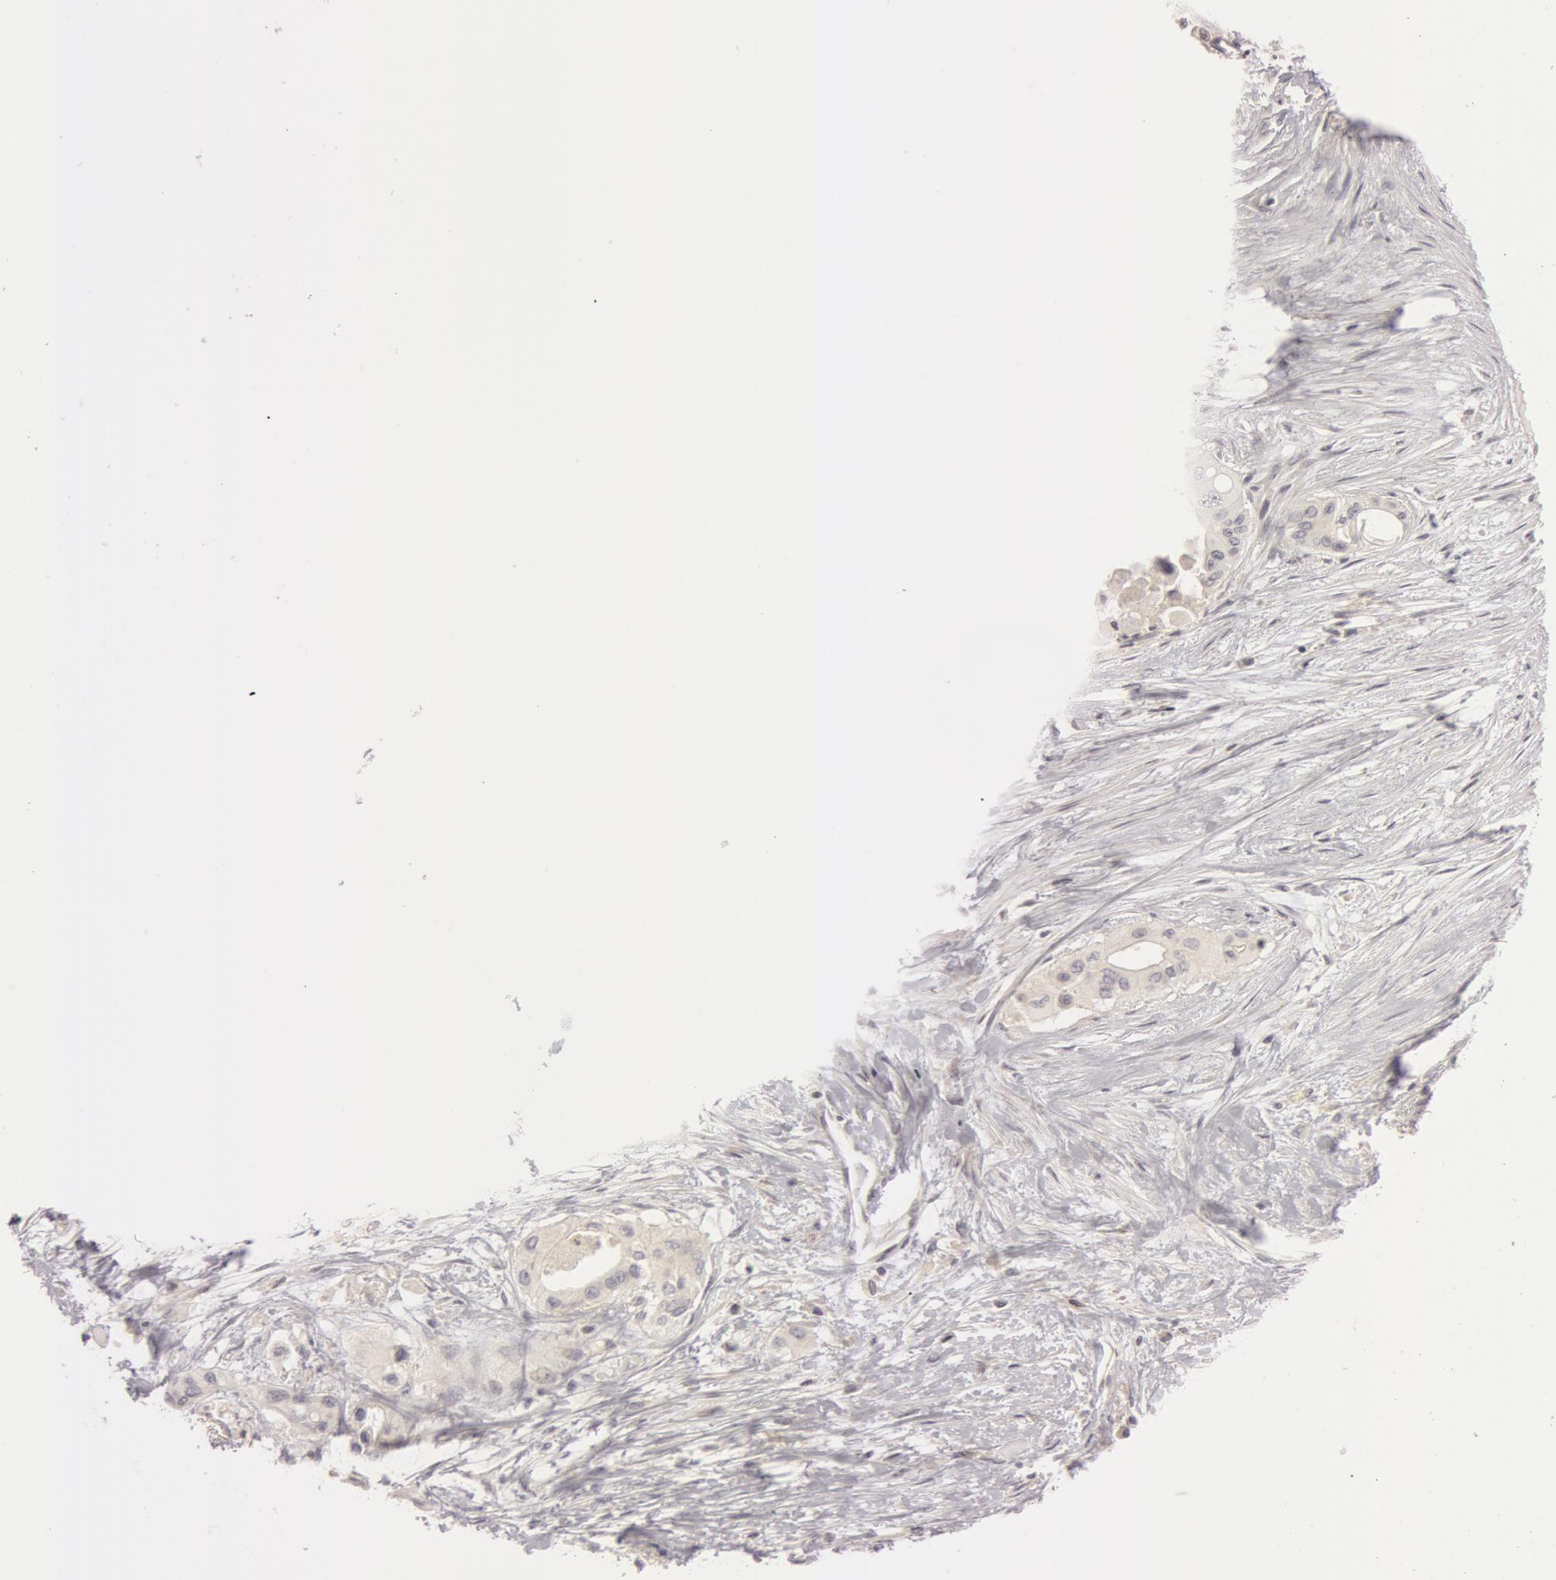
{"staining": {"intensity": "weak", "quantity": "<25%", "location": "cytoplasmic/membranous"}, "tissue": "pancreatic cancer", "cell_type": "Tumor cells", "image_type": "cancer", "snomed": [{"axis": "morphology", "description": "Adenocarcinoma, NOS"}, {"axis": "topography", "description": "Pancreas"}], "caption": "Human pancreatic adenocarcinoma stained for a protein using immunohistochemistry demonstrates no positivity in tumor cells.", "gene": "RALGAPA1", "patient": {"sex": "male", "age": 77}}